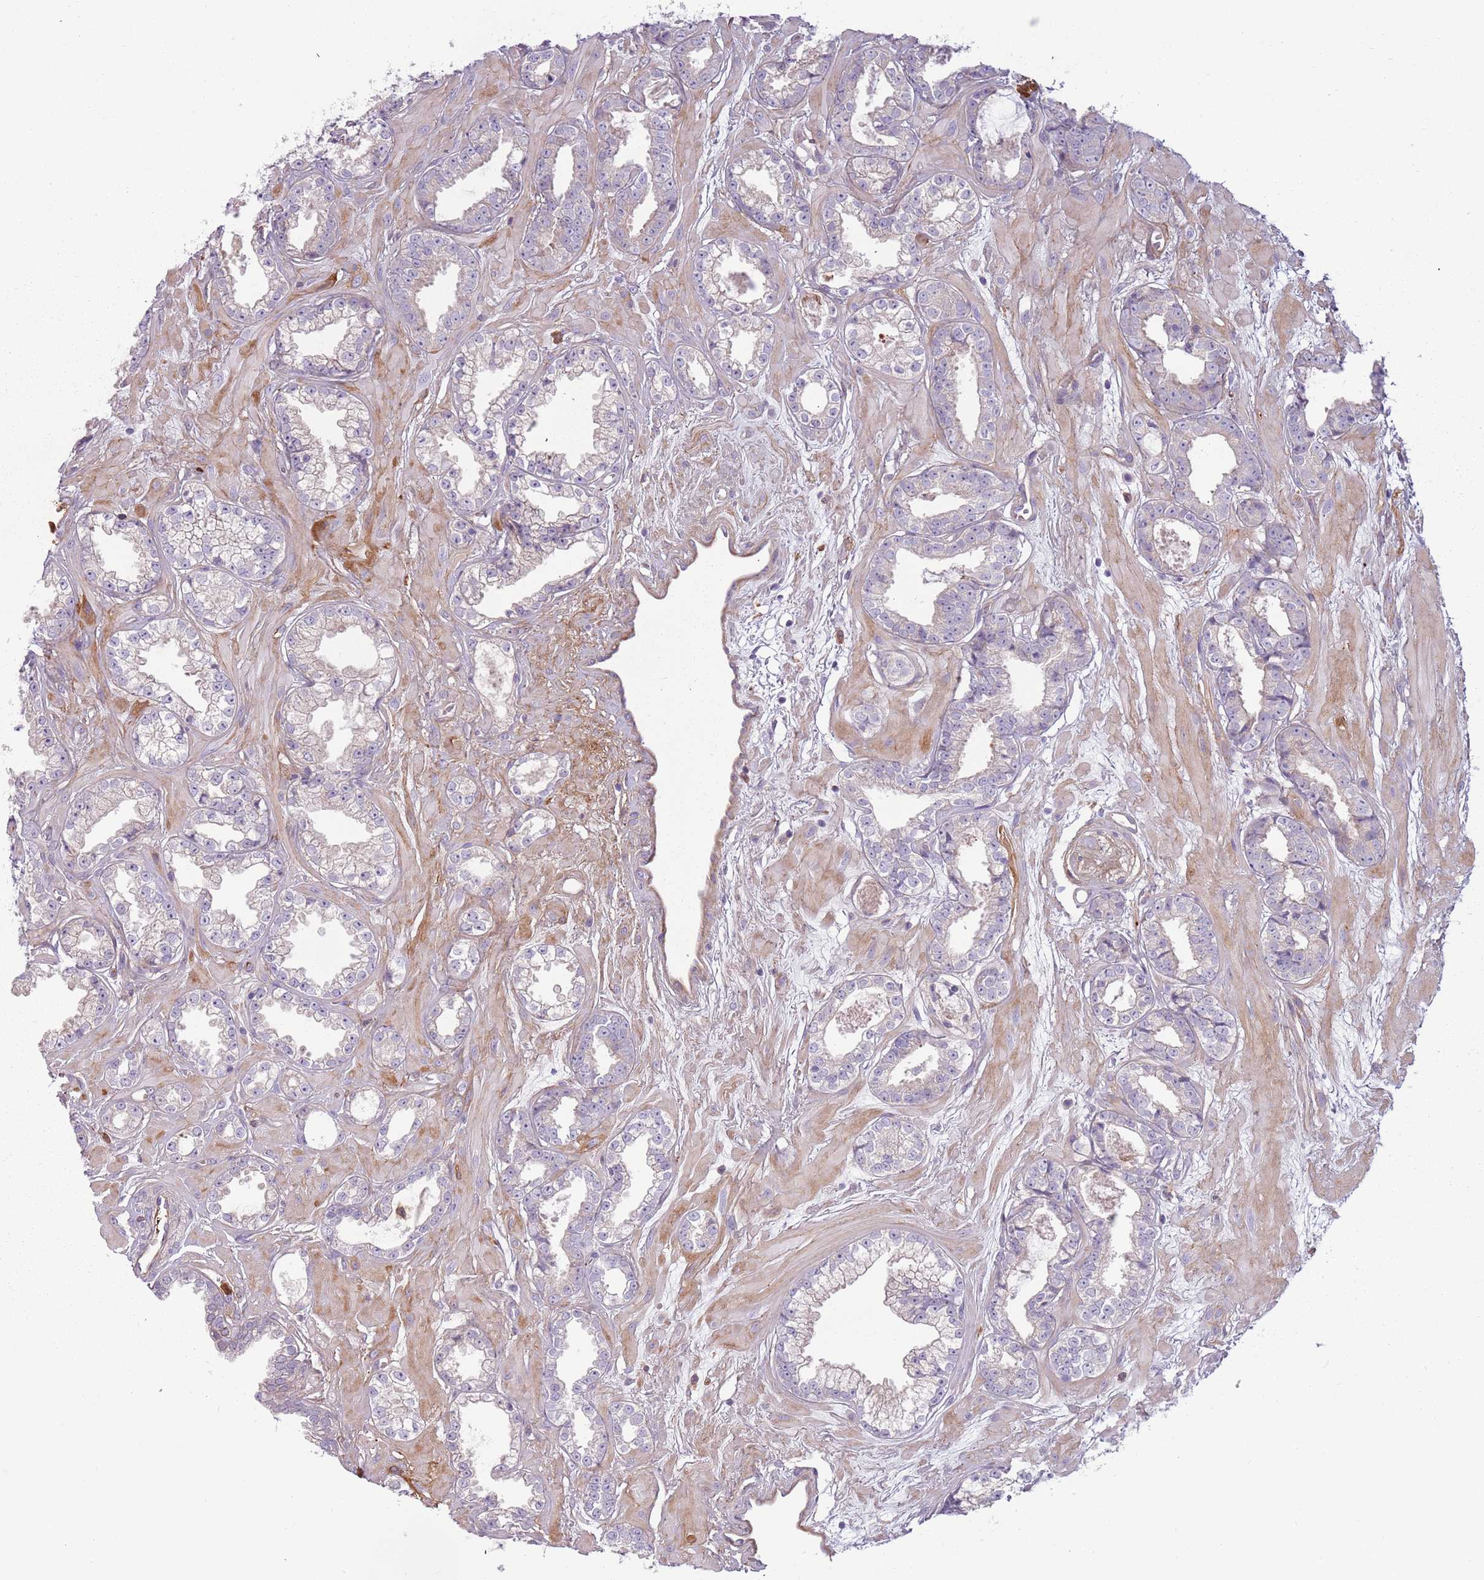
{"staining": {"intensity": "negative", "quantity": "none", "location": "none"}, "tissue": "prostate cancer", "cell_type": "Tumor cells", "image_type": "cancer", "snomed": [{"axis": "morphology", "description": "Adenocarcinoma, Low grade"}, {"axis": "topography", "description": "Prostate"}], "caption": "Micrograph shows no protein positivity in tumor cells of prostate cancer tissue. (DAB (3,3'-diaminobenzidine) immunohistochemistry (IHC) visualized using brightfield microscopy, high magnification).", "gene": "NADK", "patient": {"sex": "male", "age": 60}}